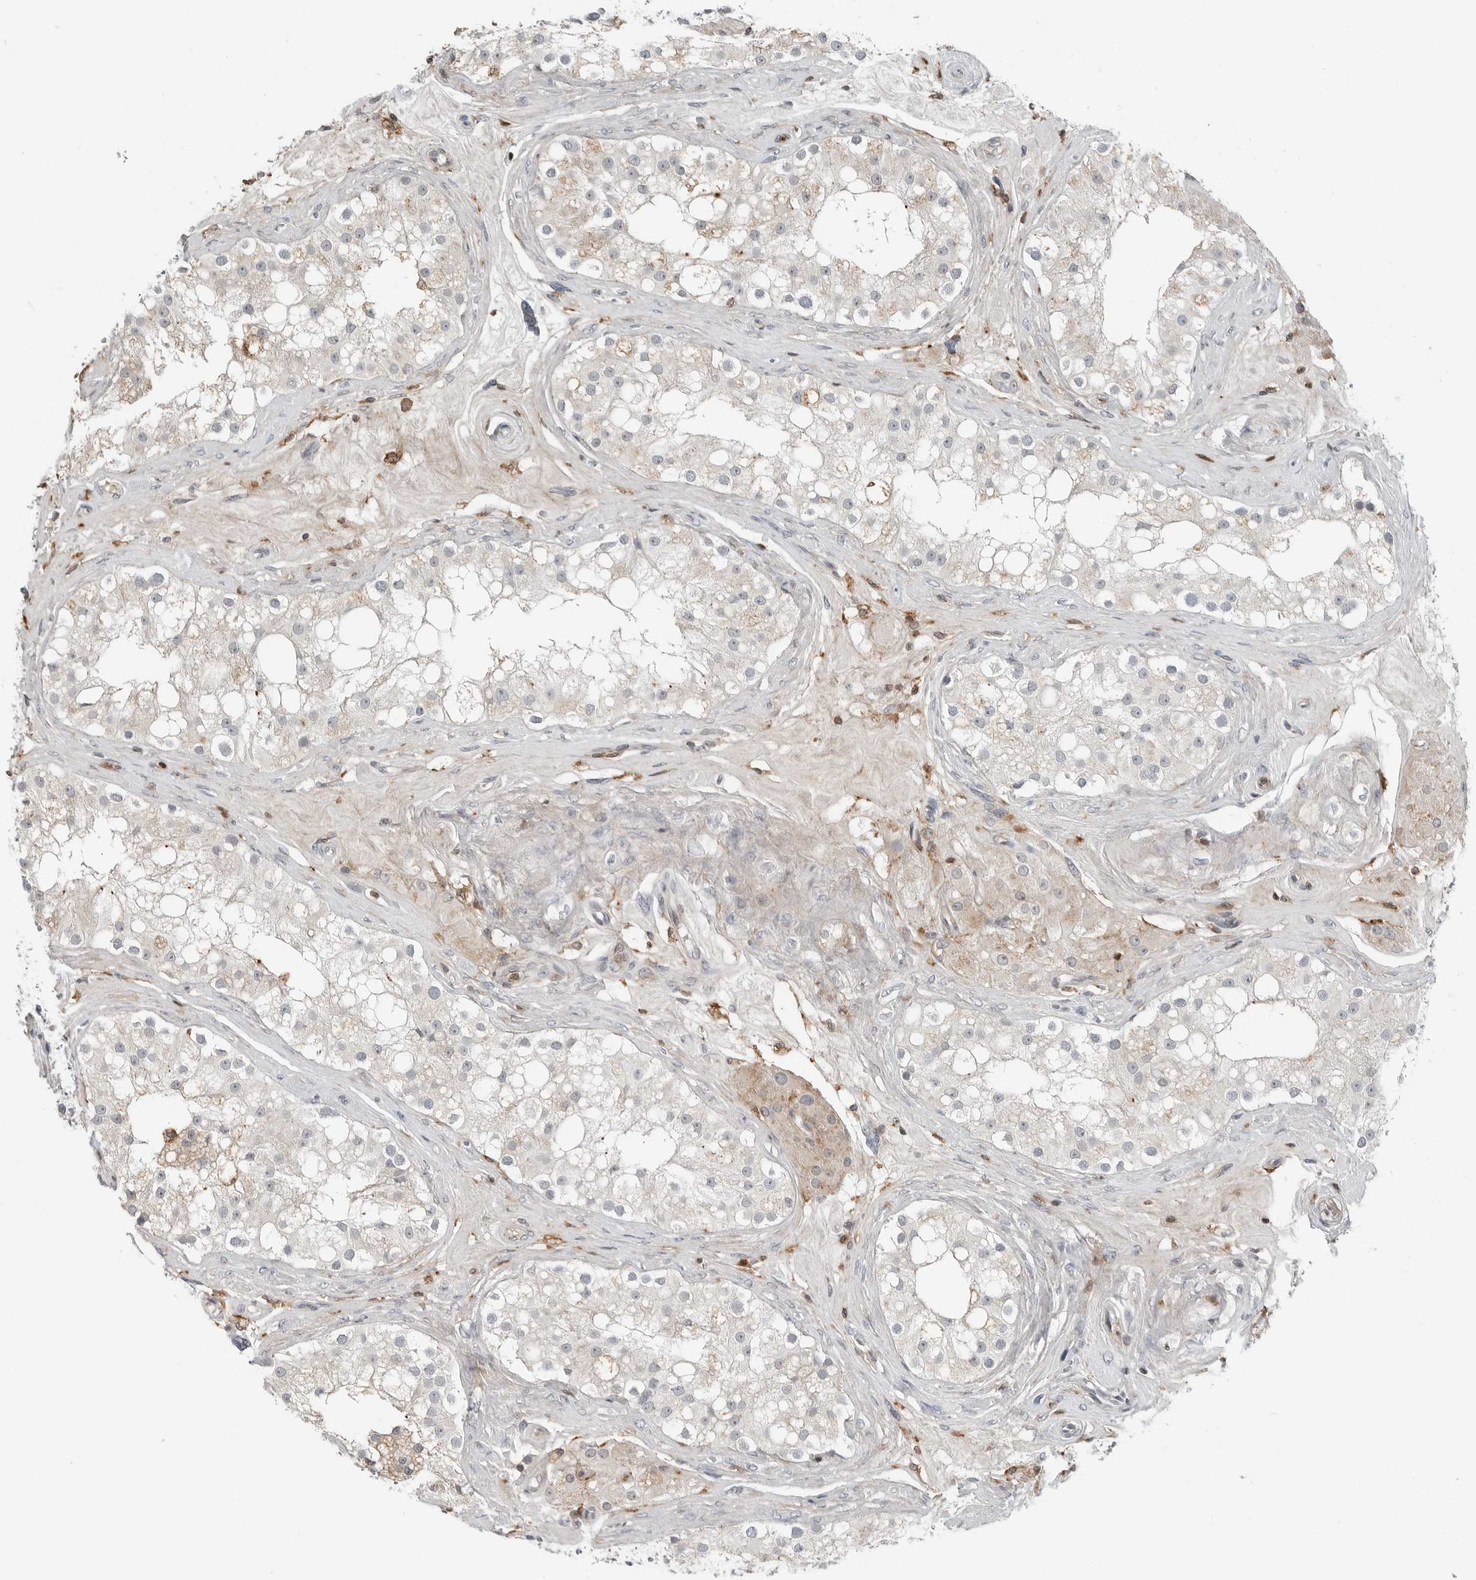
{"staining": {"intensity": "negative", "quantity": "none", "location": "none"}, "tissue": "testis", "cell_type": "Cells in seminiferous ducts", "image_type": "normal", "snomed": [{"axis": "morphology", "description": "Normal tissue, NOS"}, {"axis": "topography", "description": "Testis"}], "caption": "This is an IHC micrograph of normal human testis. There is no staining in cells in seminiferous ducts.", "gene": "LEFTY2", "patient": {"sex": "male", "age": 84}}